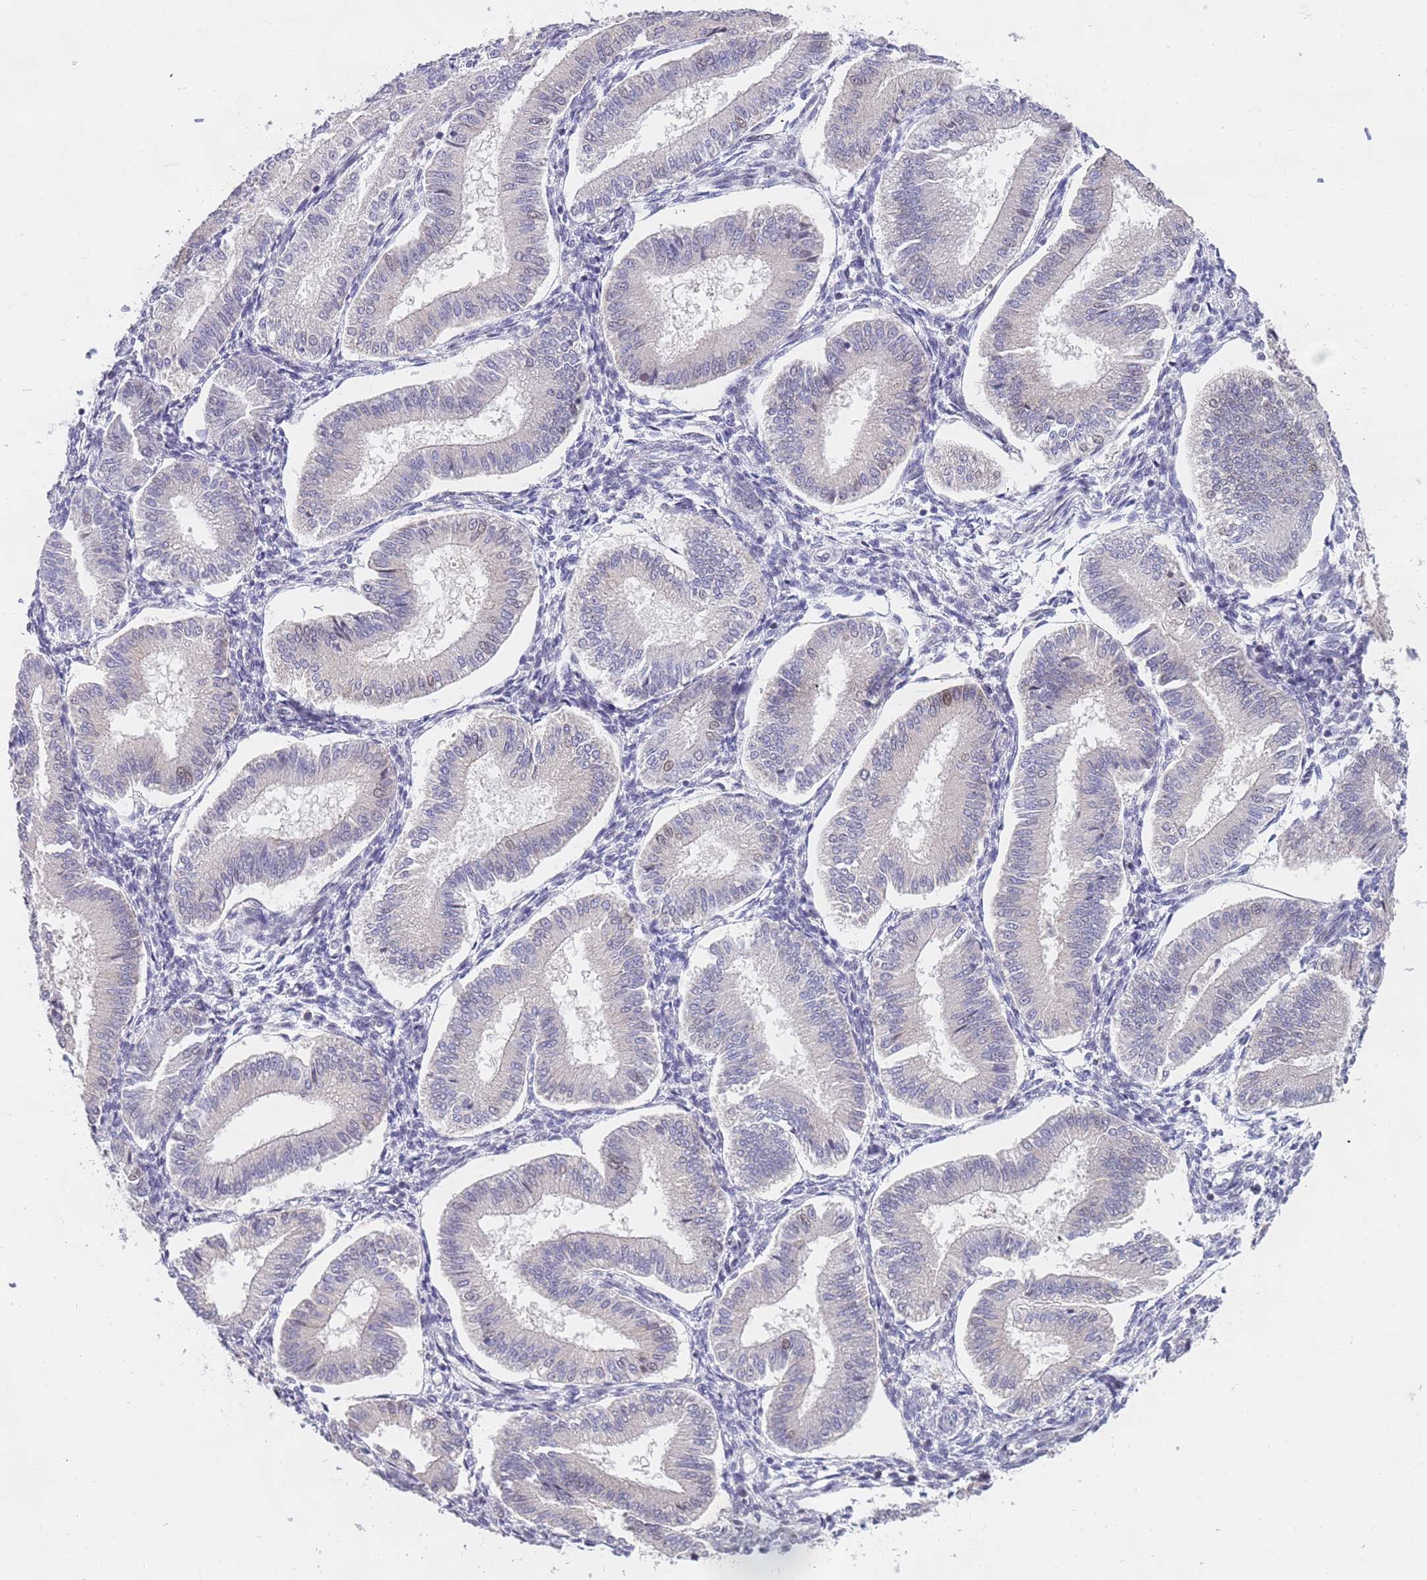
{"staining": {"intensity": "moderate", "quantity": "<25%", "location": "cytoplasmic/membranous,nuclear"}, "tissue": "endometrium", "cell_type": "Cells in endometrial stroma", "image_type": "normal", "snomed": [{"axis": "morphology", "description": "Normal tissue, NOS"}, {"axis": "topography", "description": "Endometrium"}], "caption": "Moderate cytoplasmic/membranous,nuclear expression for a protein is appreciated in about <25% of cells in endometrial stroma of unremarkable endometrium using immunohistochemistry.", "gene": "KLHDC2", "patient": {"sex": "female", "age": 39}}